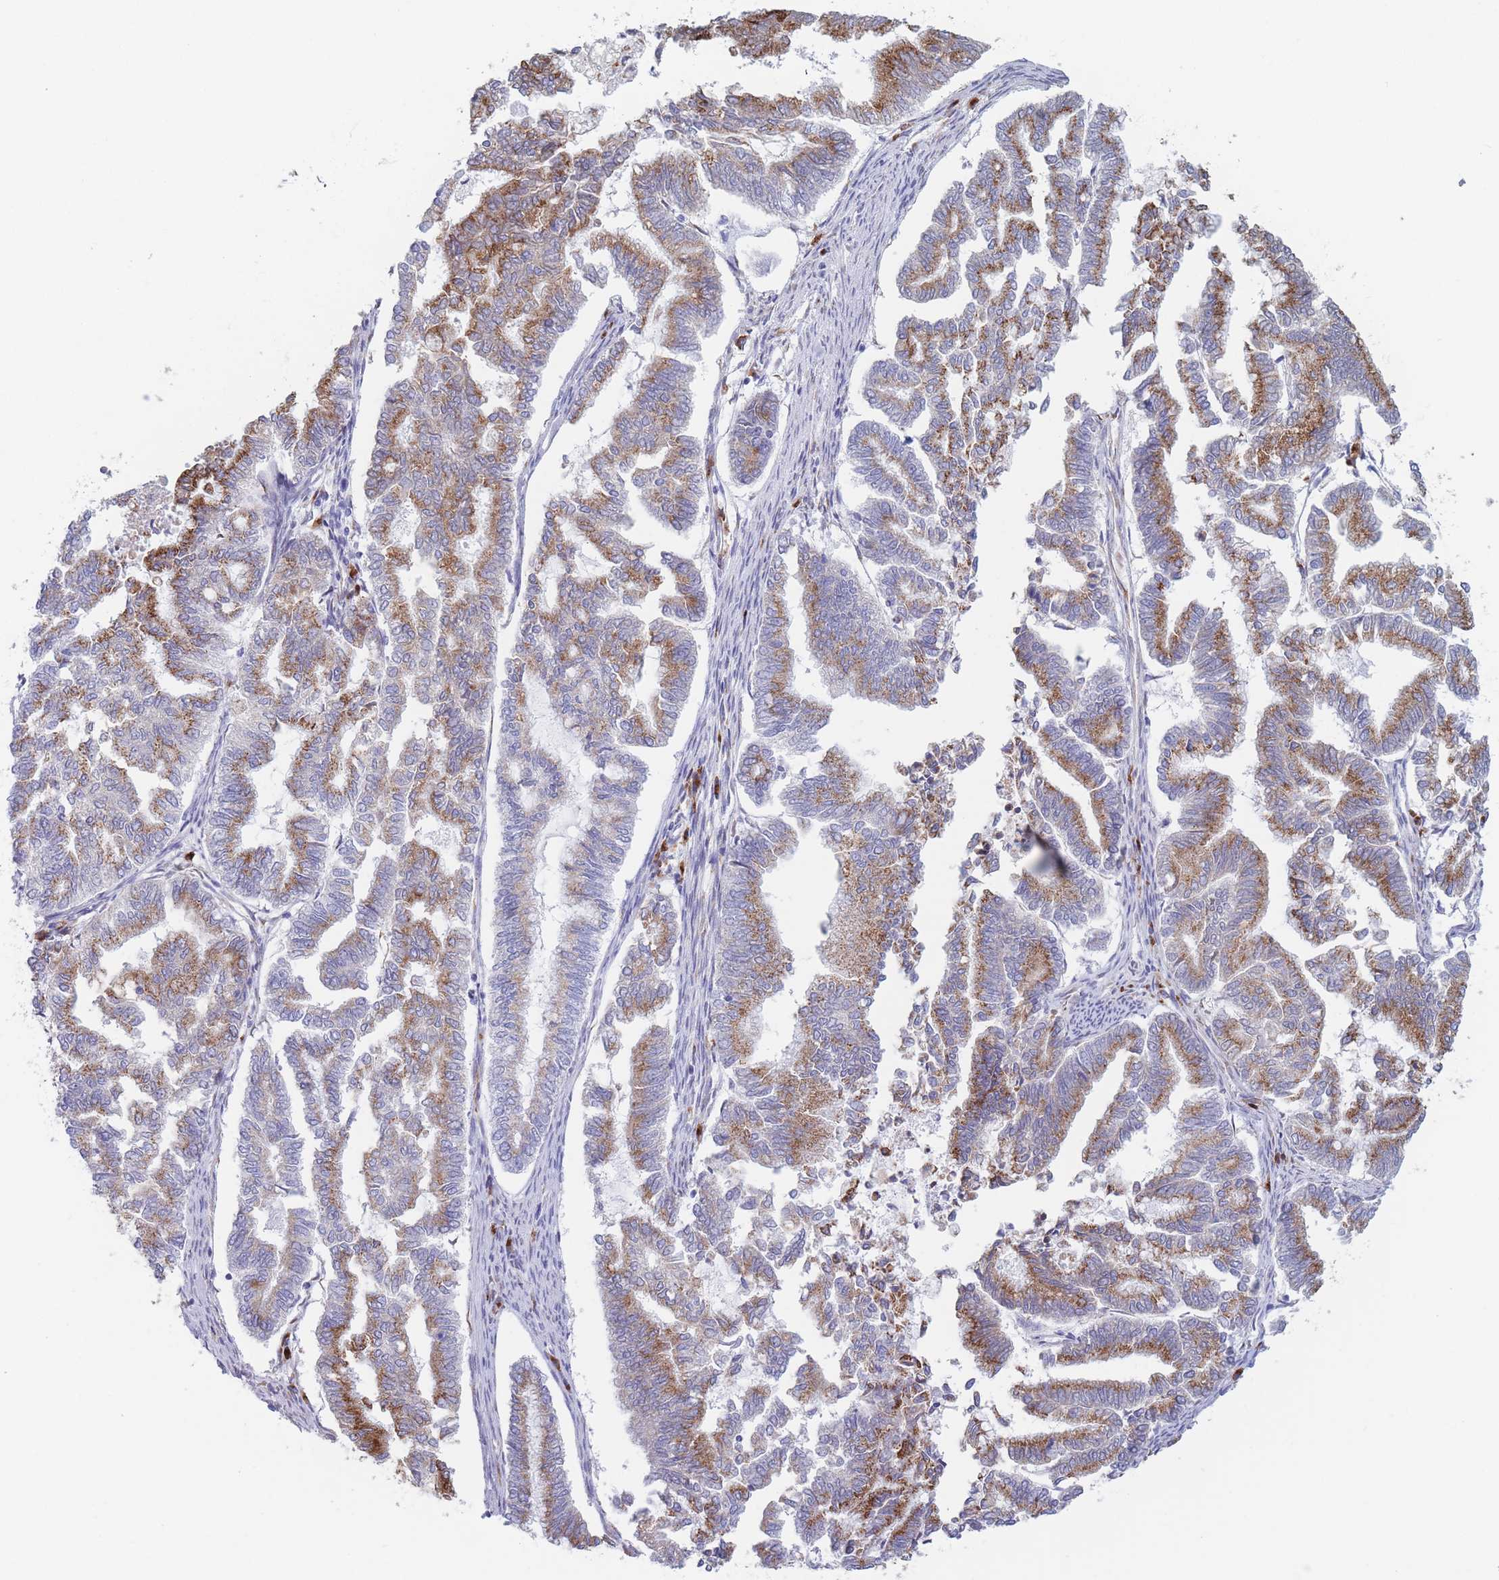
{"staining": {"intensity": "moderate", "quantity": ">75%", "location": "cytoplasmic/membranous"}, "tissue": "endometrial cancer", "cell_type": "Tumor cells", "image_type": "cancer", "snomed": [{"axis": "morphology", "description": "Adenocarcinoma, NOS"}, {"axis": "topography", "description": "Endometrium"}], "caption": "A photomicrograph of human adenocarcinoma (endometrial) stained for a protein demonstrates moderate cytoplasmic/membranous brown staining in tumor cells.", "gene": "MRPL30", "patient": {"sex": "female", "age": 79}}